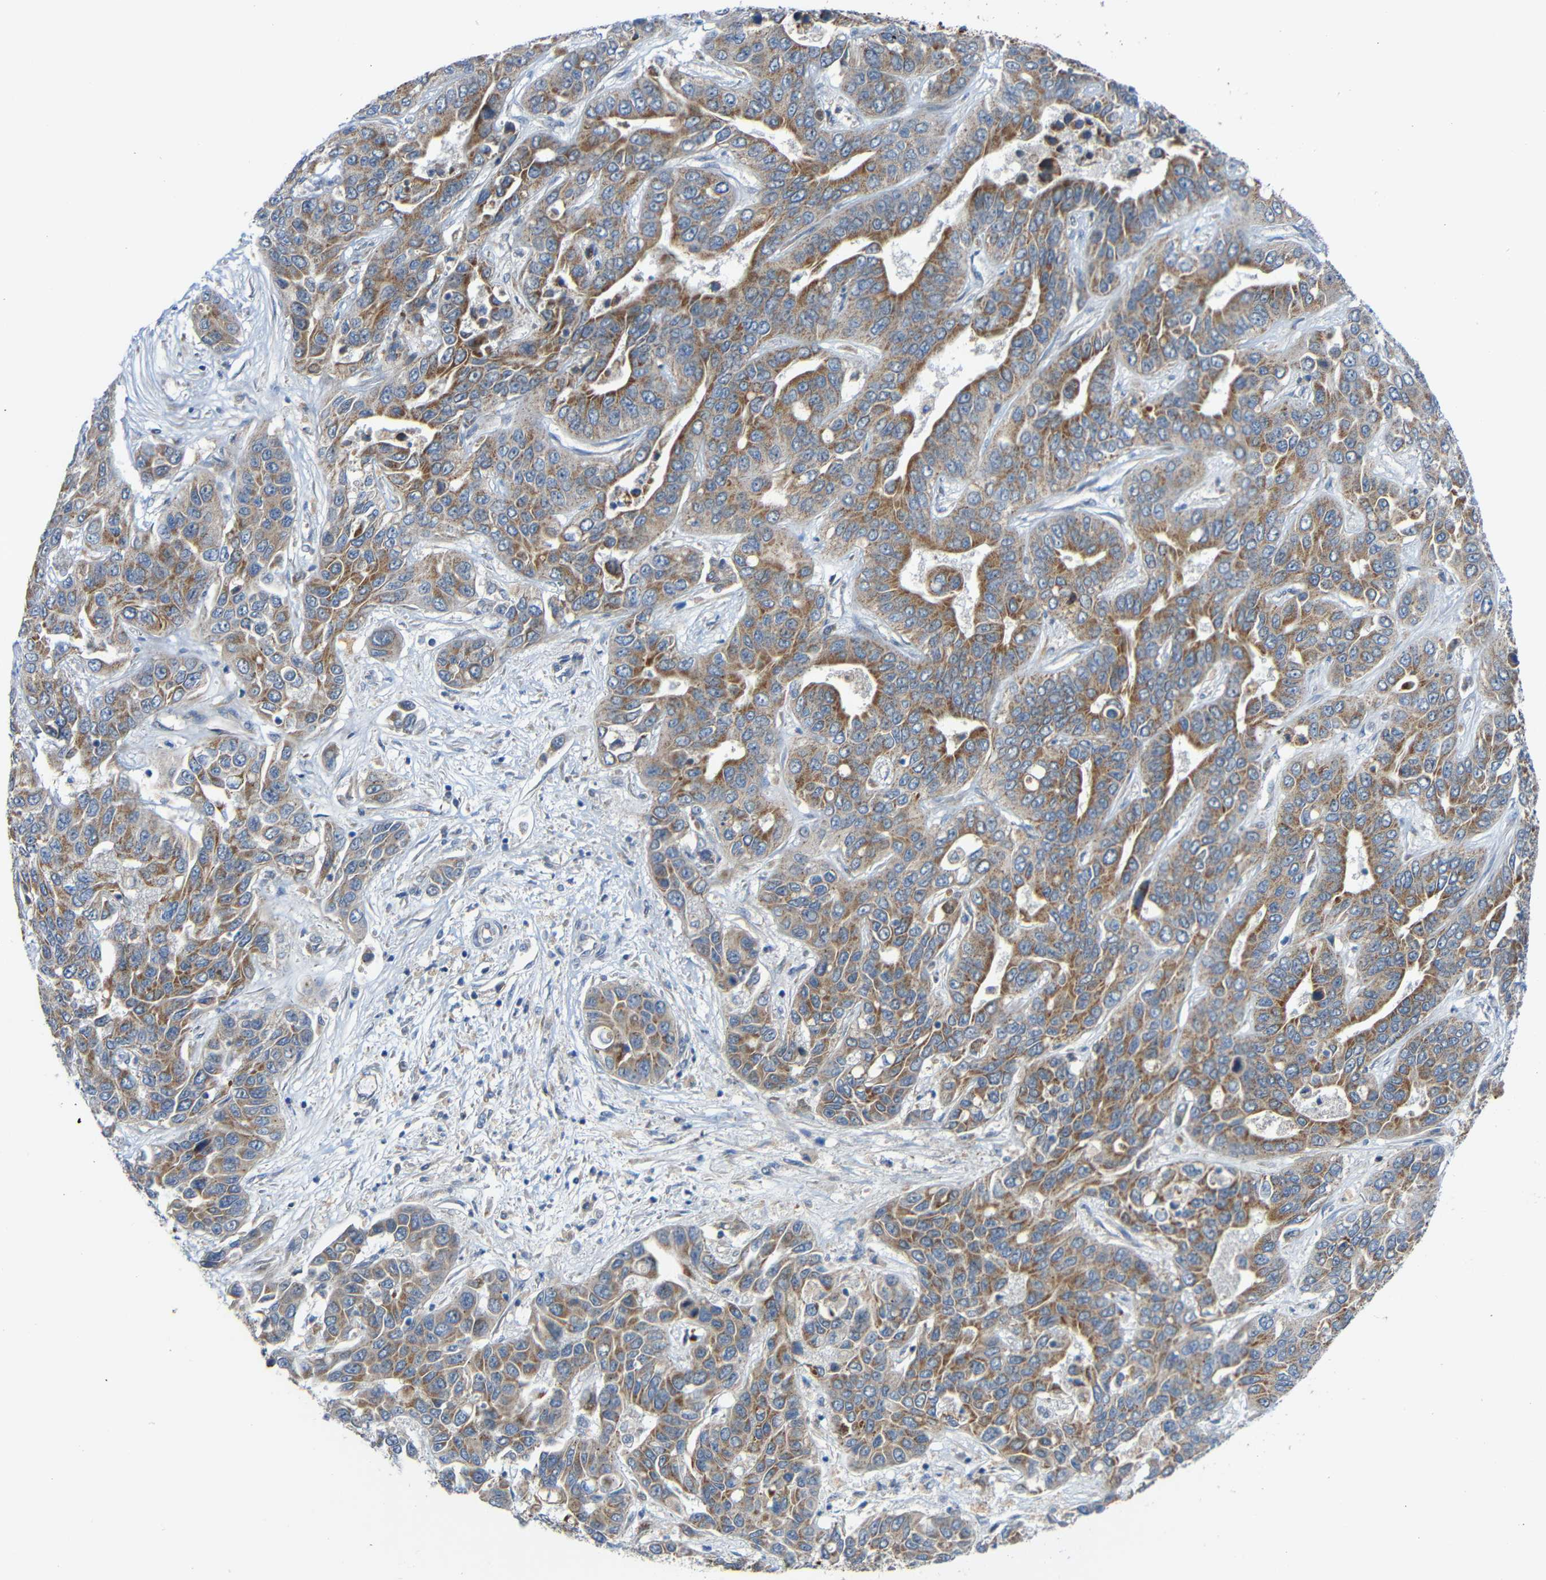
{"staining": {"intensity": "moderate", "quantity": "25%-75%", "location": "cytoplasmic/membranous"}, "tissue": "liver cancer", "cell_type": "Tumor cells", "image_type": "cancer", "snomed": [{"axis": "morphology", "description": "Cholangiocarcinoma"}, {"axis": "topography", "description": "Liver"}], "caption": "Protein expression analysis of liver cholangiocarcinoma reveals moderate cytoplasmic/membranous staining in about 25%-75% of tumor cells.", "gene": "TMEM25", "patient": {"sex": "female", "age": 52}}